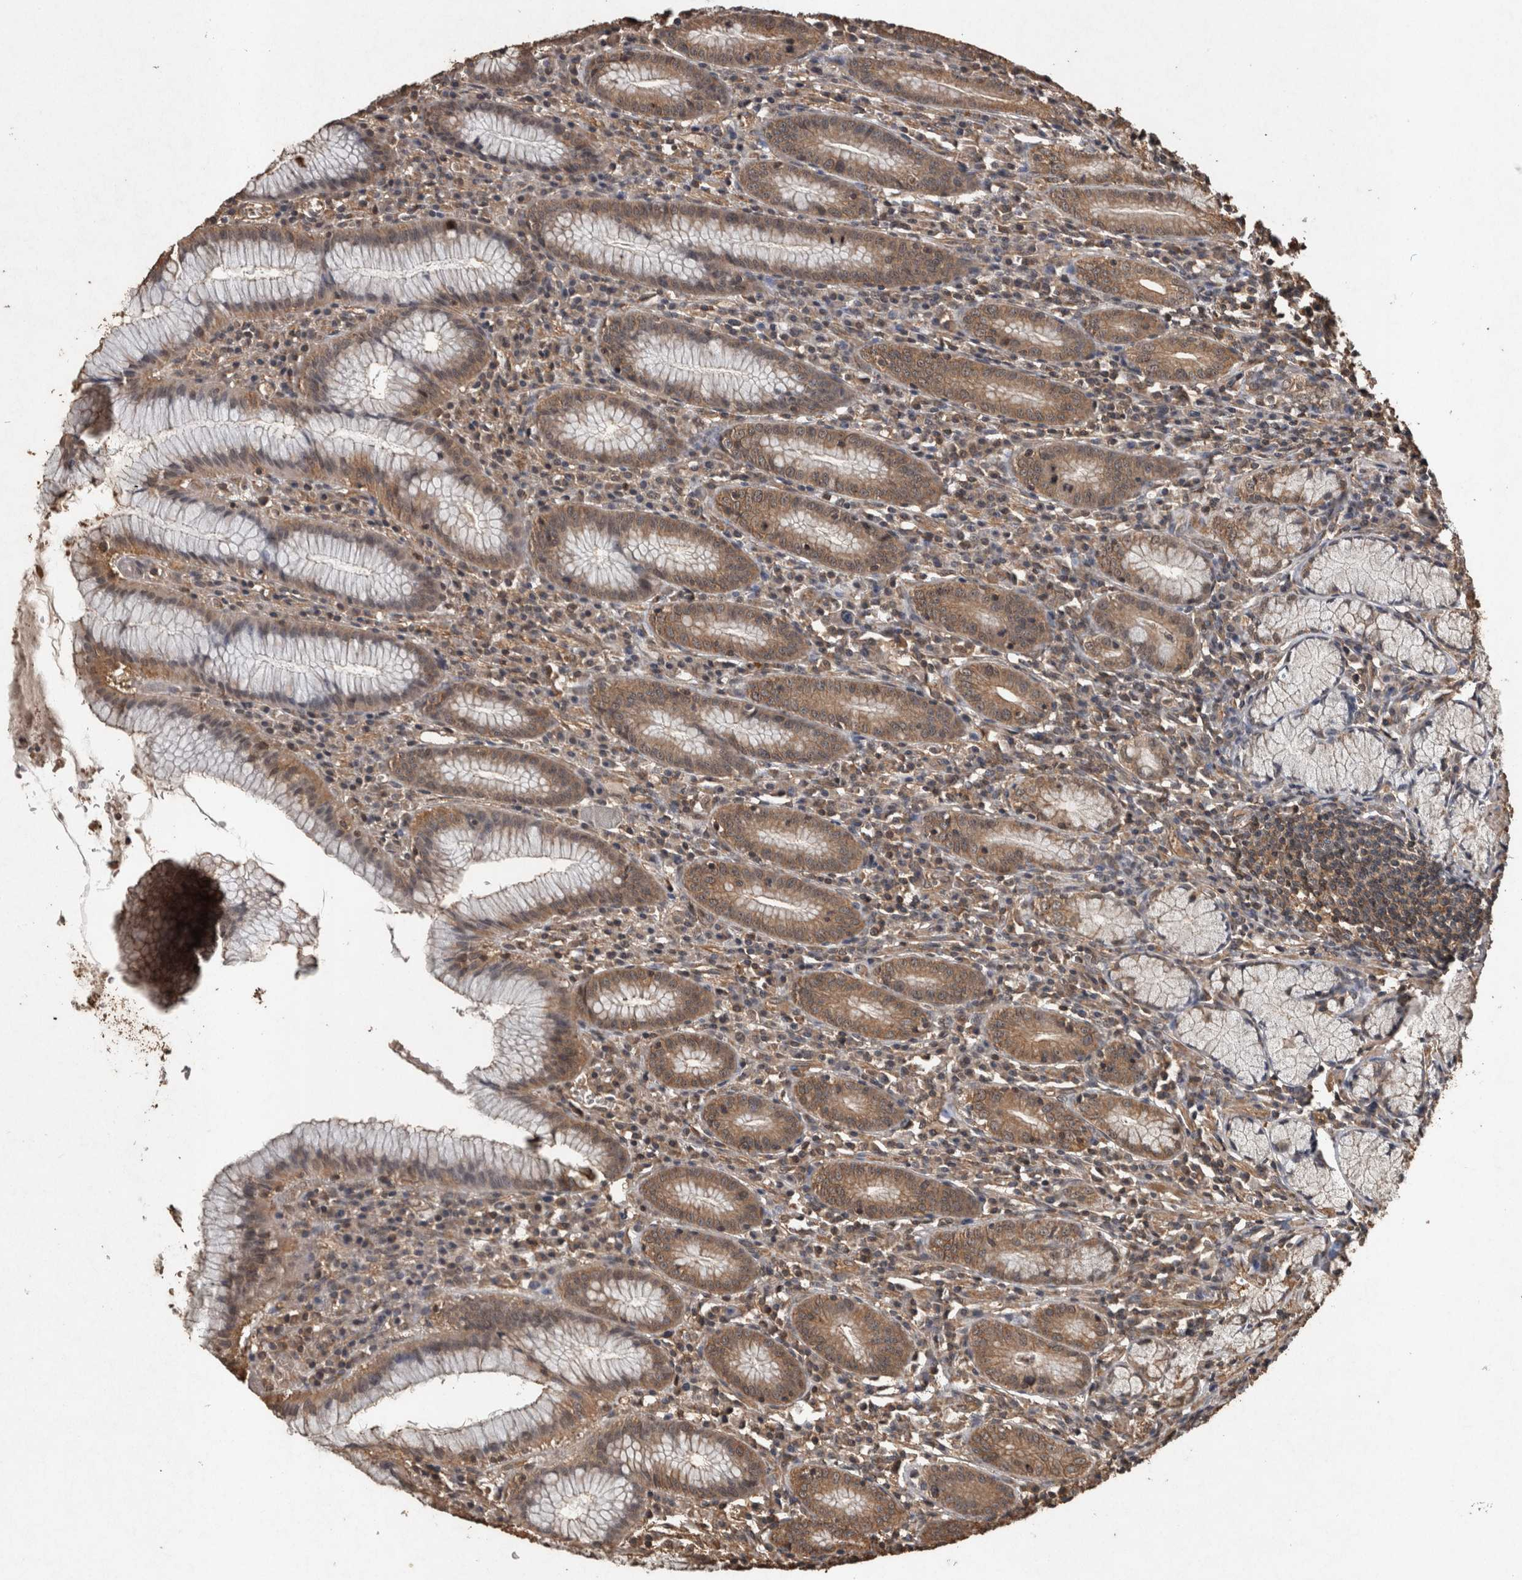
{"staining": {"intensity": "moderate", "quantity": ">75%", "location": "cytoplasmic/membranous"}, "tissue": "stomach", "cell_type": "Glandular cells", "image_type": "normal", "snomed": [{"axis": "morphology", "description": "Normal tissue, NOS"}, {"axis": "topography", "description": "Stomach"}], "caption": "Immunohistochemistry of normal human stomach exhibits medium levels of moderate cytoplasmic/membranous positivity in about >75% of glandular cells. (IHC, brightfield microscopy, high magnification).", "gene": "FGFRL1", "patient": {"sex": "male", "age": 55}}